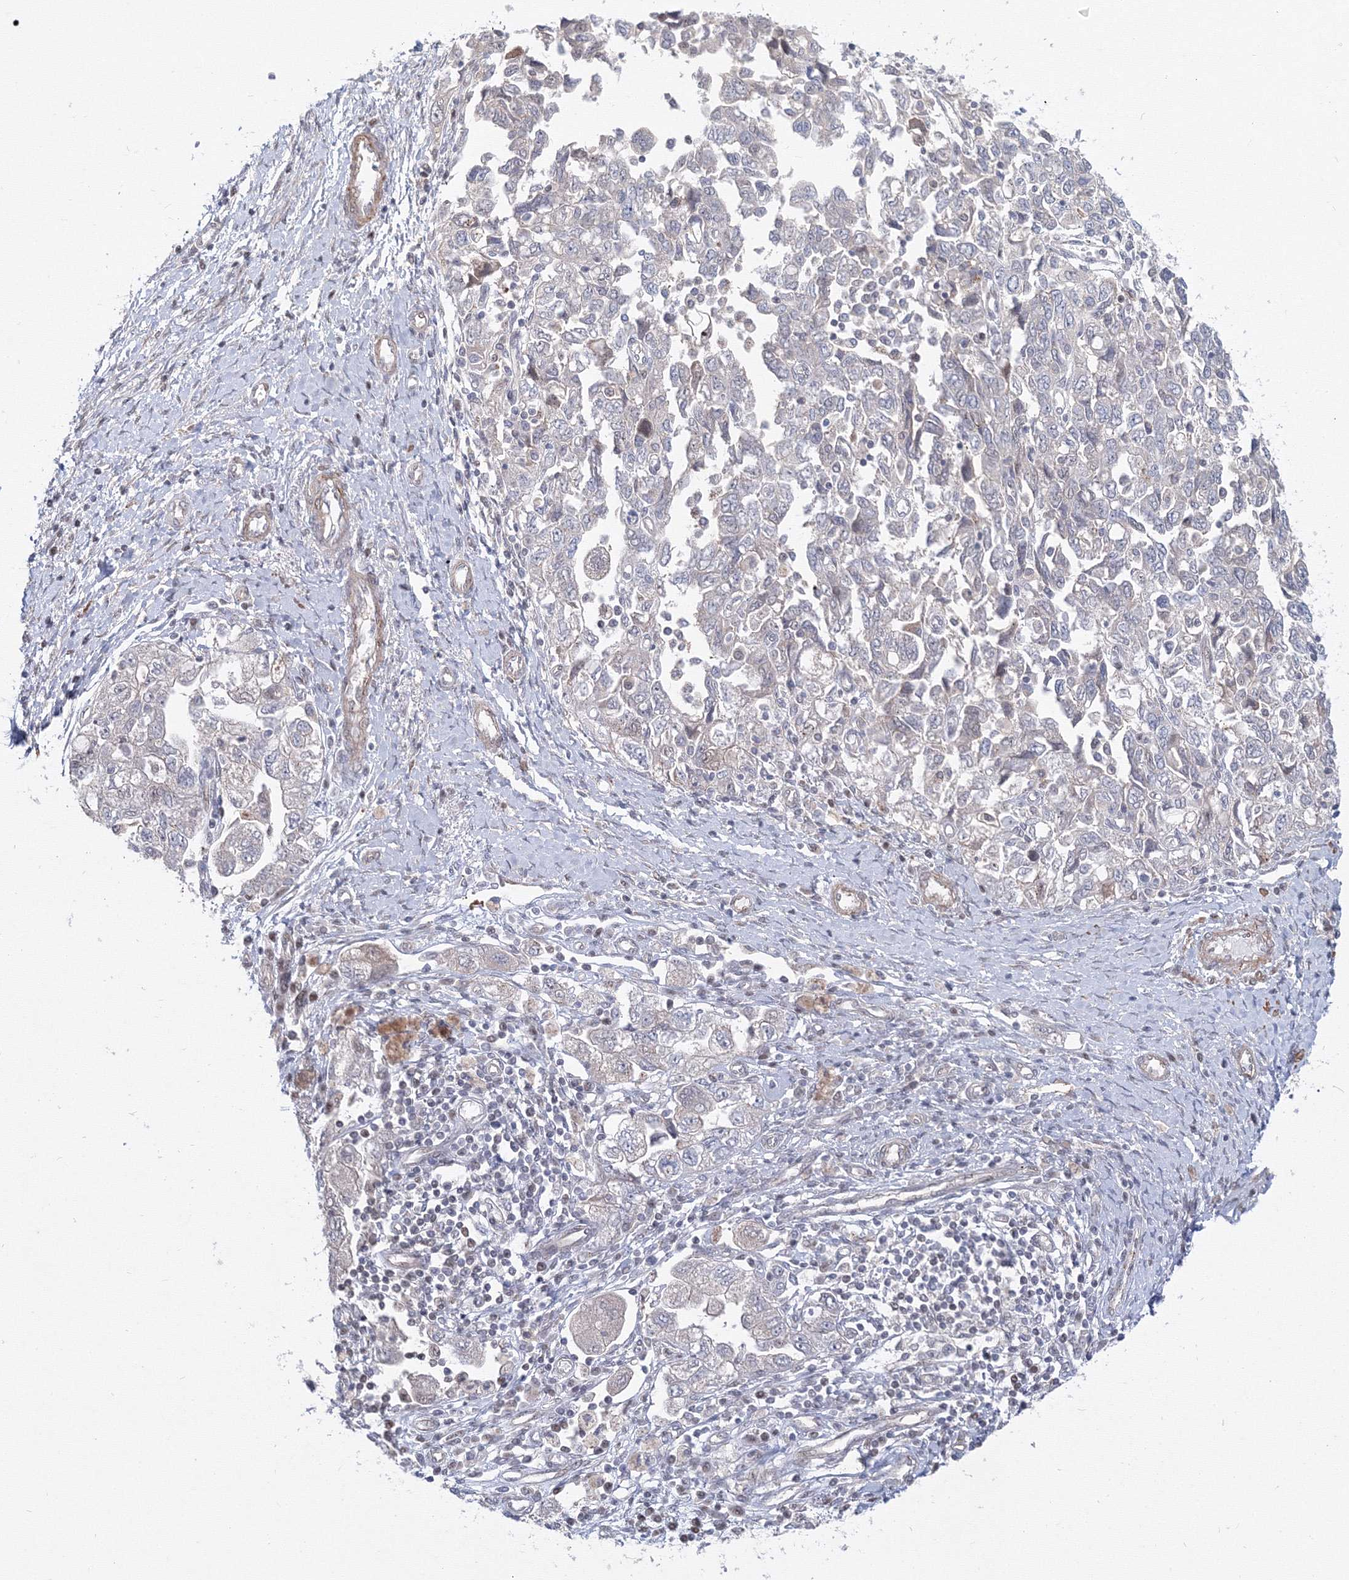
{"staining": {"intensity": "negative", "quantity": "none", "location": "none"}, "tissue": "ovarian cancer", "cell_type": "Tumor cells", "image_type": "cancer", "snomed": [{"axis": "morphology", "description": "Carcinoma, NOS"}, {"axis": "morphology", "description": "Cystadenocarcinoma, serous, NOS"}, {"axis": "topography", "description": "Ovary"}], "caption": "Protein analysis of ovarian serous cystadenocarcinoma exhibits no significant expression in tumor cells.", "gene": "ARHGAP21", "patient": {"sex": "female", "age": 69}}